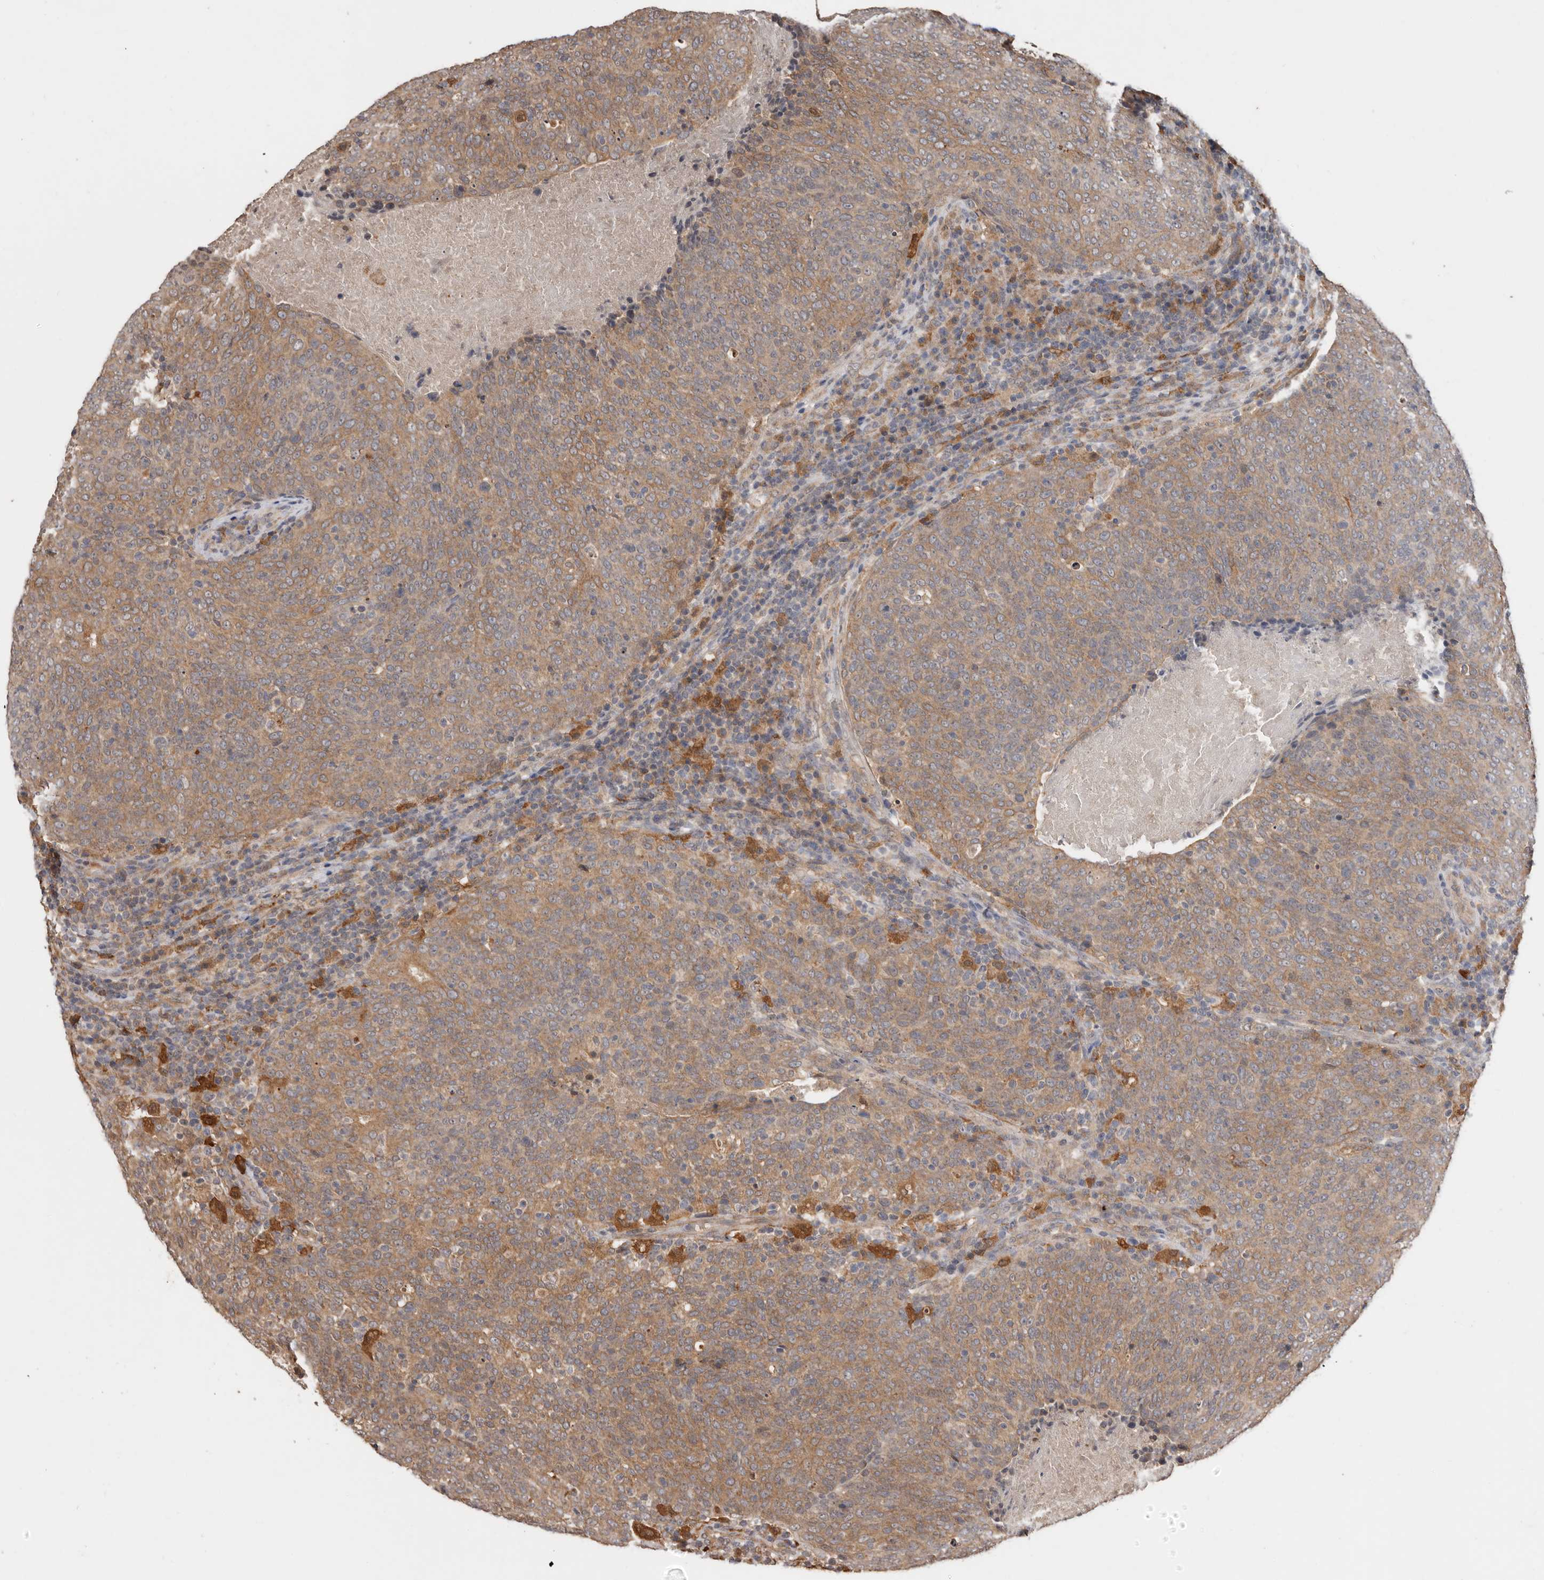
{"staining": {"intensity": "moderate", "quantity": ">75%", "location": "cytoplasmic/membranous"}, "tissue": "head and neck cancer", "cell_type": "Tumor cells", "image_type": "cancer", "snomed": [{"axis": "morphology", "description": "Squamous cell carcinoma, NOS"}, {"axis": "morphology", "description": "Squamous cell carcinoma, metastatic, NOS"}, {"axis": "topography", "description": "Lymph node"}, {"axis": "topography", "description": "Head-Neck"}], "caption": "This micrograph reveals IHC staining of human head and neck squamous cell carcinoma, with medium moderate cytoplasmic/membranous positivity in approximately >75% of tumor cells.", "gene": "RSPO2", "patient": {"sex": "male", "age": 62}}